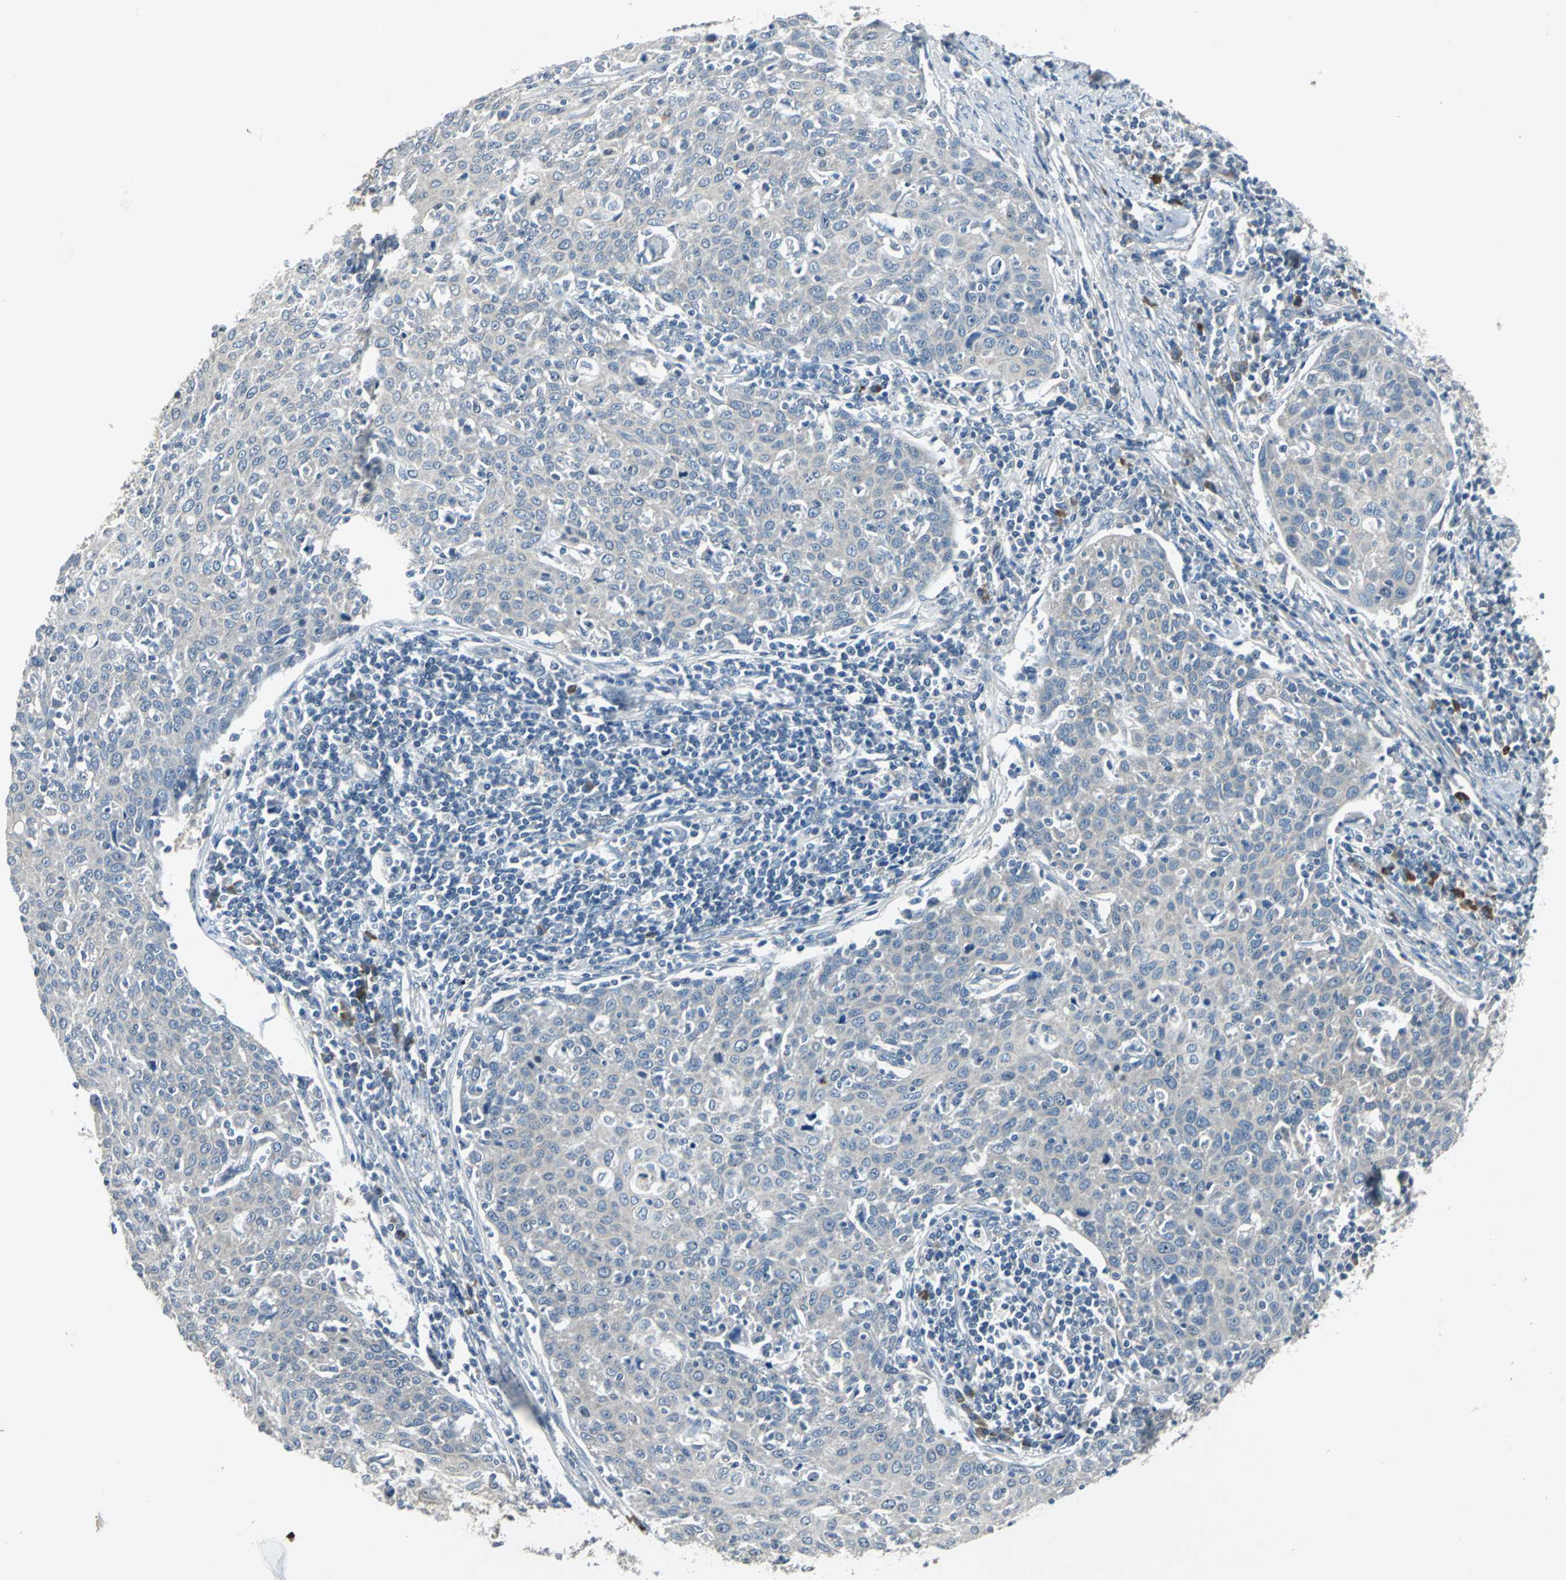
{"staining": {"intensity": "negative", "quantity": "none", "location": "none"}, "tissue": "cervical cancer", "cell_type": "Tumor cells", "image_type": "cancer", "snomed": [{"axis": "morphology", "description": "Squamous cell carcinoma, NOS"}, {"axis": "topography", "description": "Cervix"}], "caption": "DAB (3,3'-diaminobenzidine) immunohistochemical staining of cervical cancer demonstrates no significant expression in tumor cells.", "gene": "SLC2A13", "patient": {"sex": "female", "age": 38}}